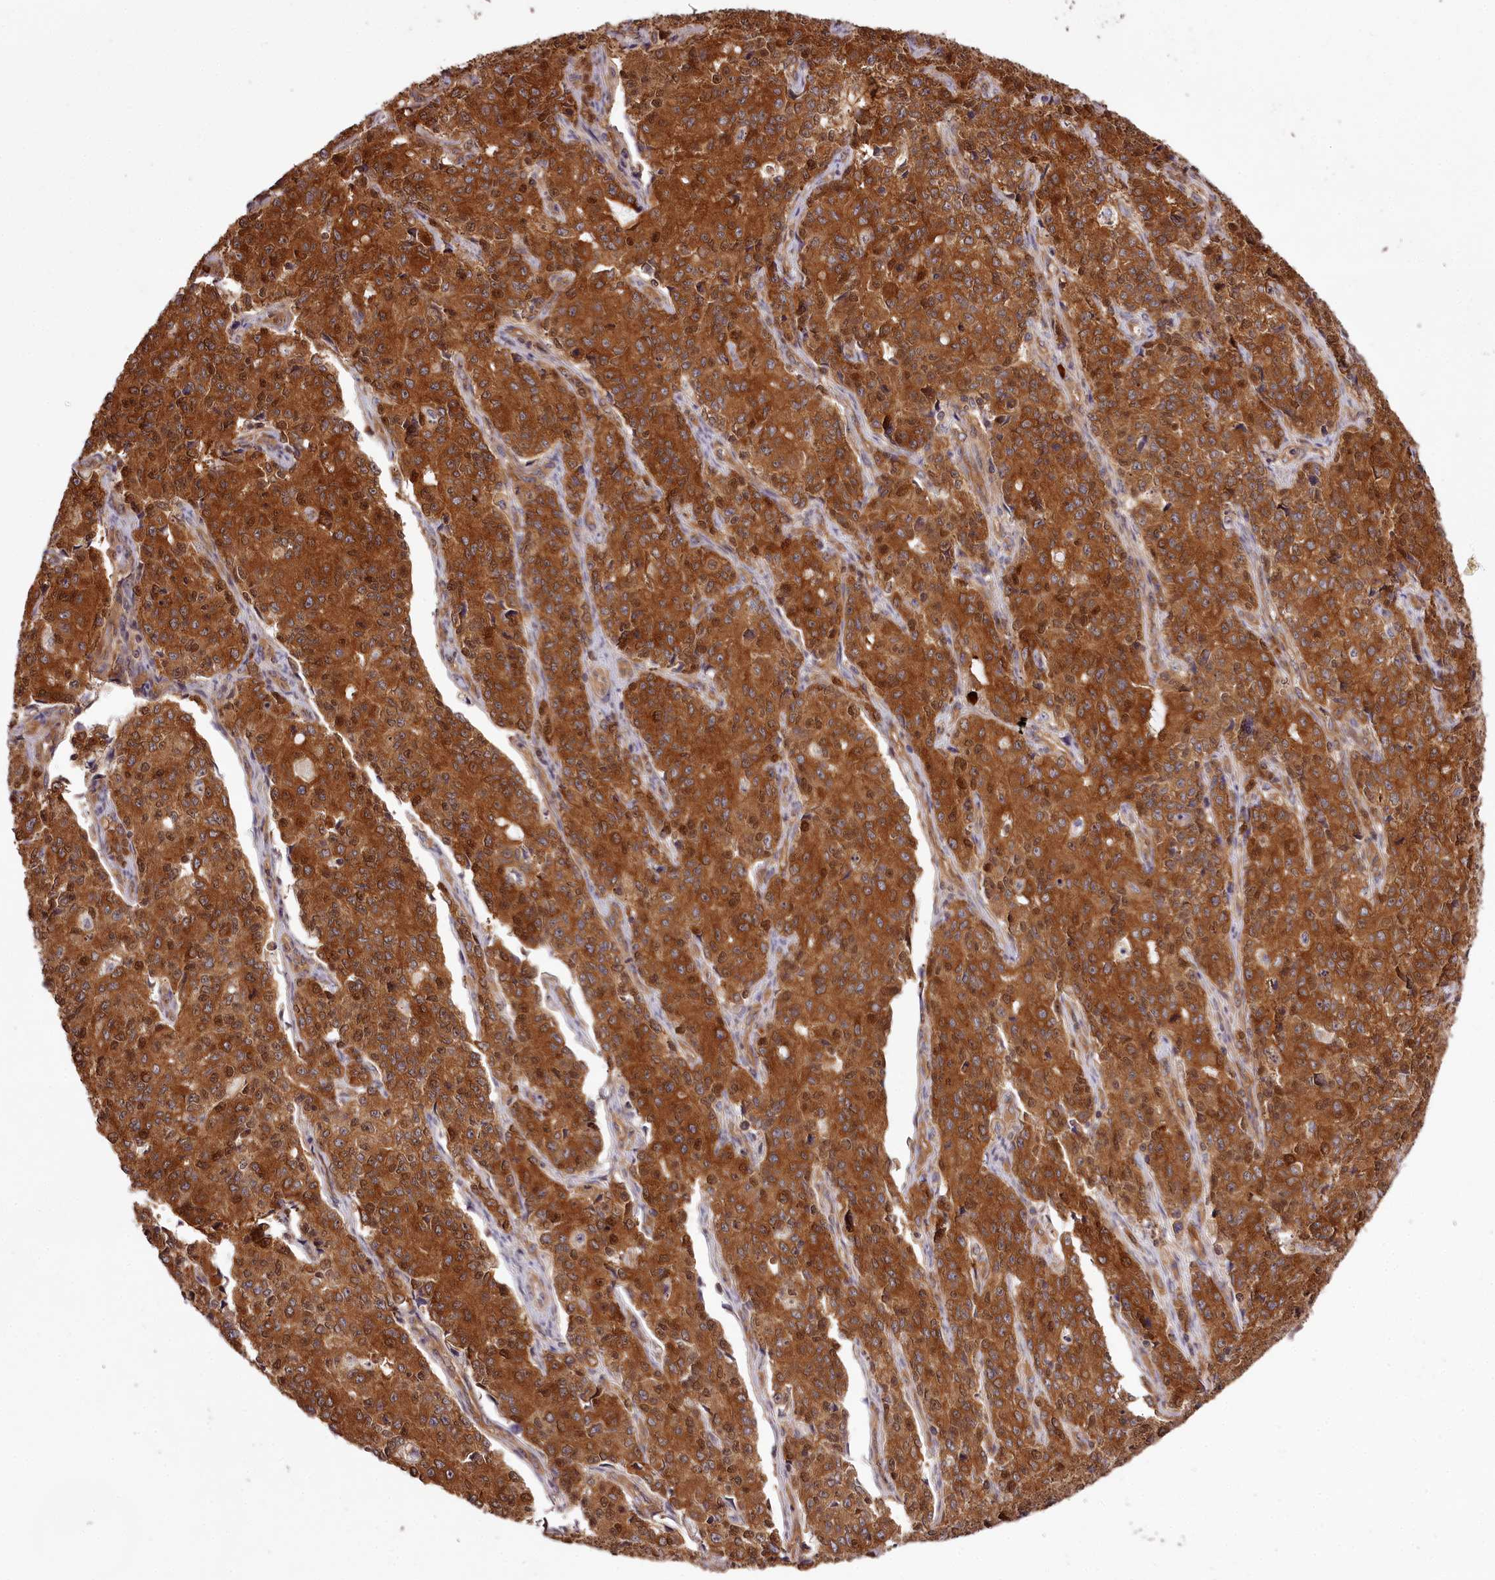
{"staining": {"intensity": "strong", "quantity": ">75%", "location": "cytoplasmic/membranous"}, "tissue": "endometrial cancer", "cell_type": "Tumor cells", "image_type": "cancer", "snomed": [{"axis": "morphology", "description": "Adenocarcinoma, NOS"}, {"axis": "topography", "description": "Endometrium"}], "caption": "This image displays endometrial adenocarcinoma stained with immunohistochemistry to label a protein in brown. The cytoplasmic/membranous of tumor cells show strong positivity for the protein. Nuclei are counter-stained blue.", "gene": "TARS1", "patient": {"sex": "female", "age": 50}}